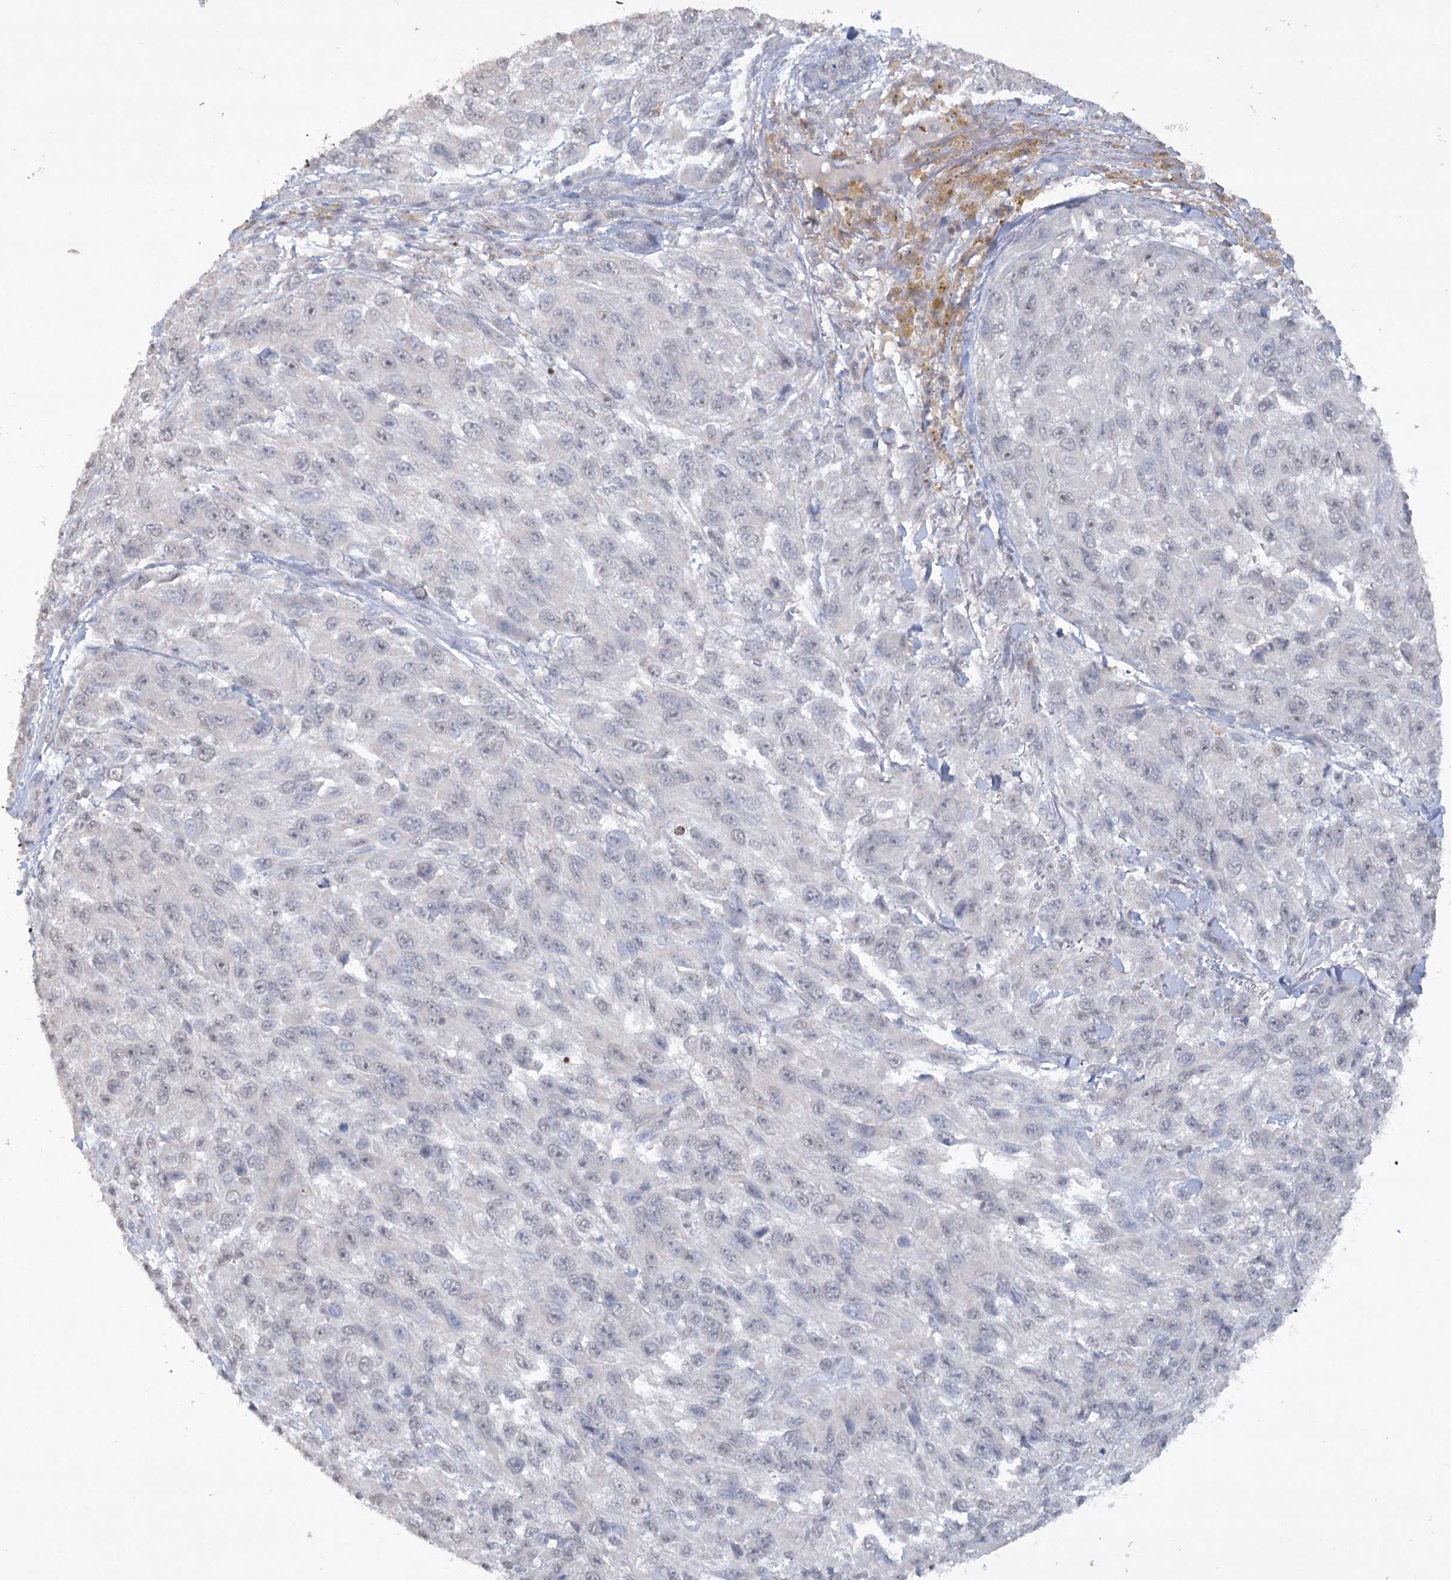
{"staining": {"intensity": "negative", "quantity": "none", "location": "none"}, "tissue": "melanoma", "cell_type": "Tumor cells", "image_type": "cancer", "snomed": [{"axis": "morphology", "description": "Malignant melanoma, NOS"}, {"axis": "topography", "description": "Skin"}], "caption": "Micrograph shows no protein staining in tumor cells of malignant melanoma tissue.", "gene": "TRAF3IP1", "patient": {"sex": "female", "age": 96}}